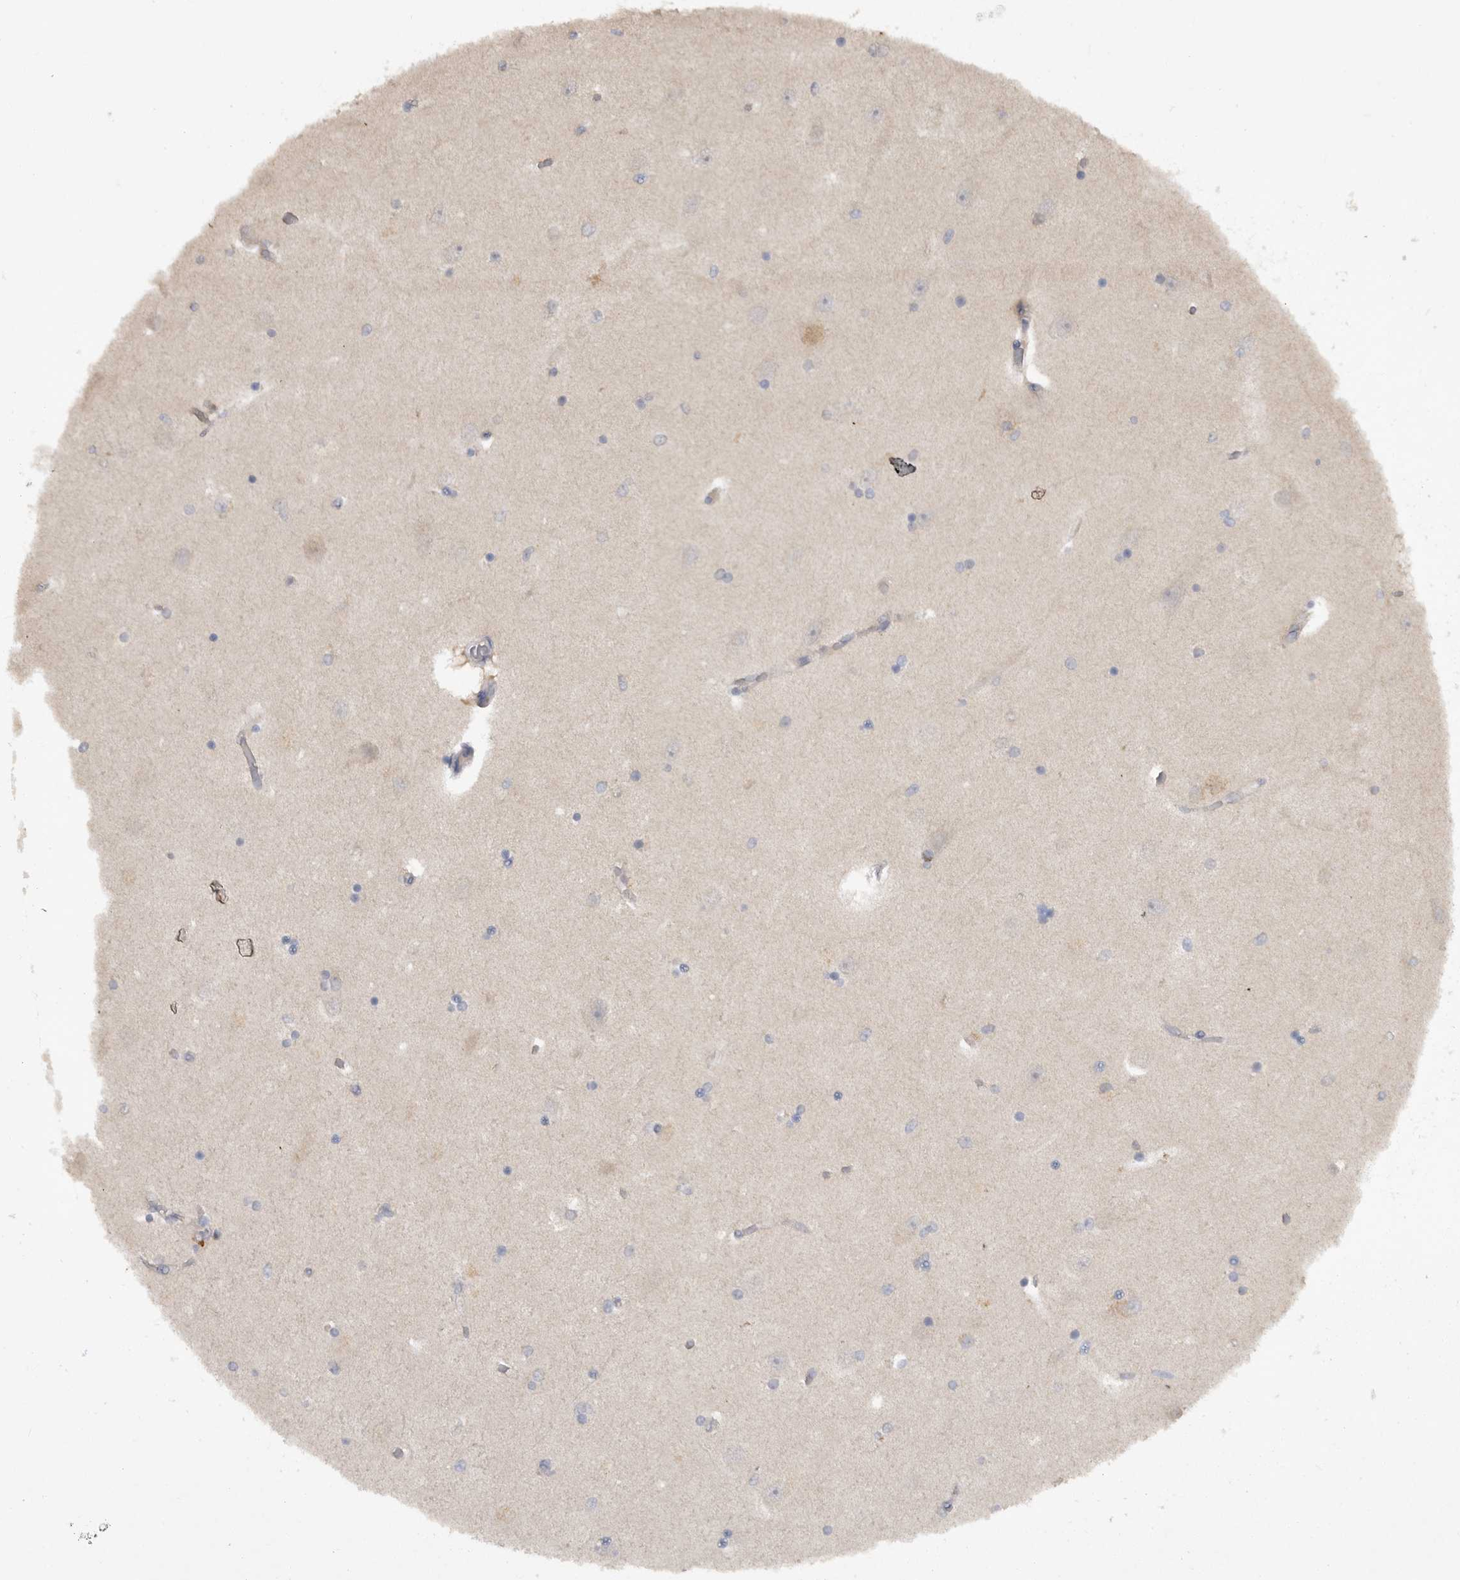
{"staining": {"intensity": "weak", "quantity": "<25%", "location": "cytoplasmic/membranous"}, "tissue": "hippocampus", "cell_type": "Glial cells", "image_type": "normal", "snomed": [{"axis": "morphology", "description": "Normal tissue, NOS"}, {"axis": "topography", "description": "Hippocampus"}], "caption": "Micrograph shows no significant protein expression in glial cells of normal hippocampus.", "gene": "DHDDS", "patient": {"sex": "female", "age": 54}}